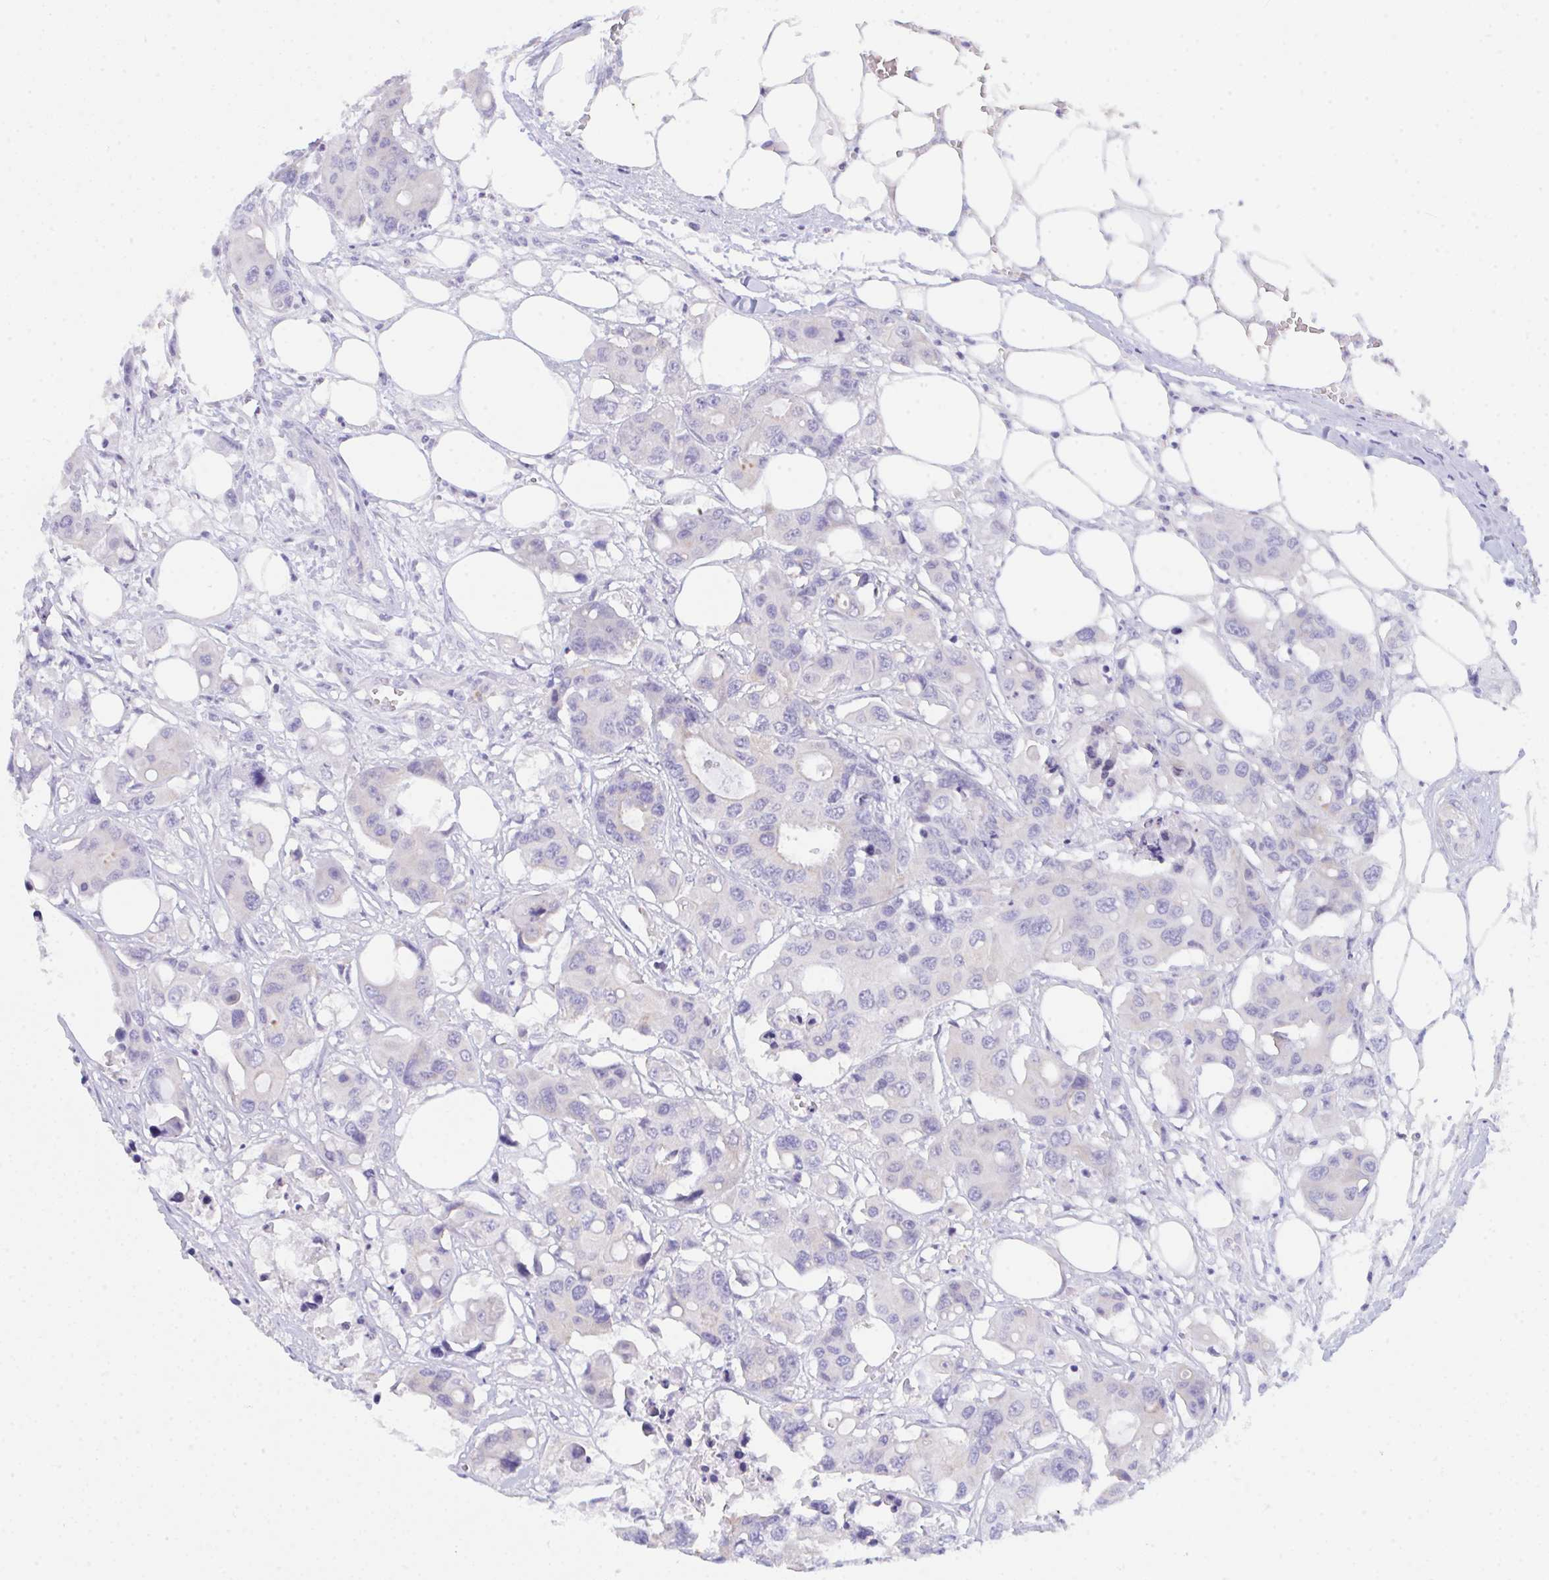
{"staining": {"intensity": "negative", "quantity": "none", "location": "none"}, "tissue": "colorectal cancer", "cell_type": "Tumor cells", "image_type": "cancer", "snomed": [{"axis": "morphology", "description": "Adenocarcinoma, NOS"}, {"axis": "topography", "description": "Colon"}], "caption": "Immunohistochemistry histopathology image of colorectal cancer (adenocarcinoma) stained for a protein (brown), which displays no positivity in tumor cells. The staining is performed using DAB brown chromogen with nuclei counter-stained in using hematoxylin.", "gene": "CEP170B", "patient": {"sex": "male", "age": 77}}